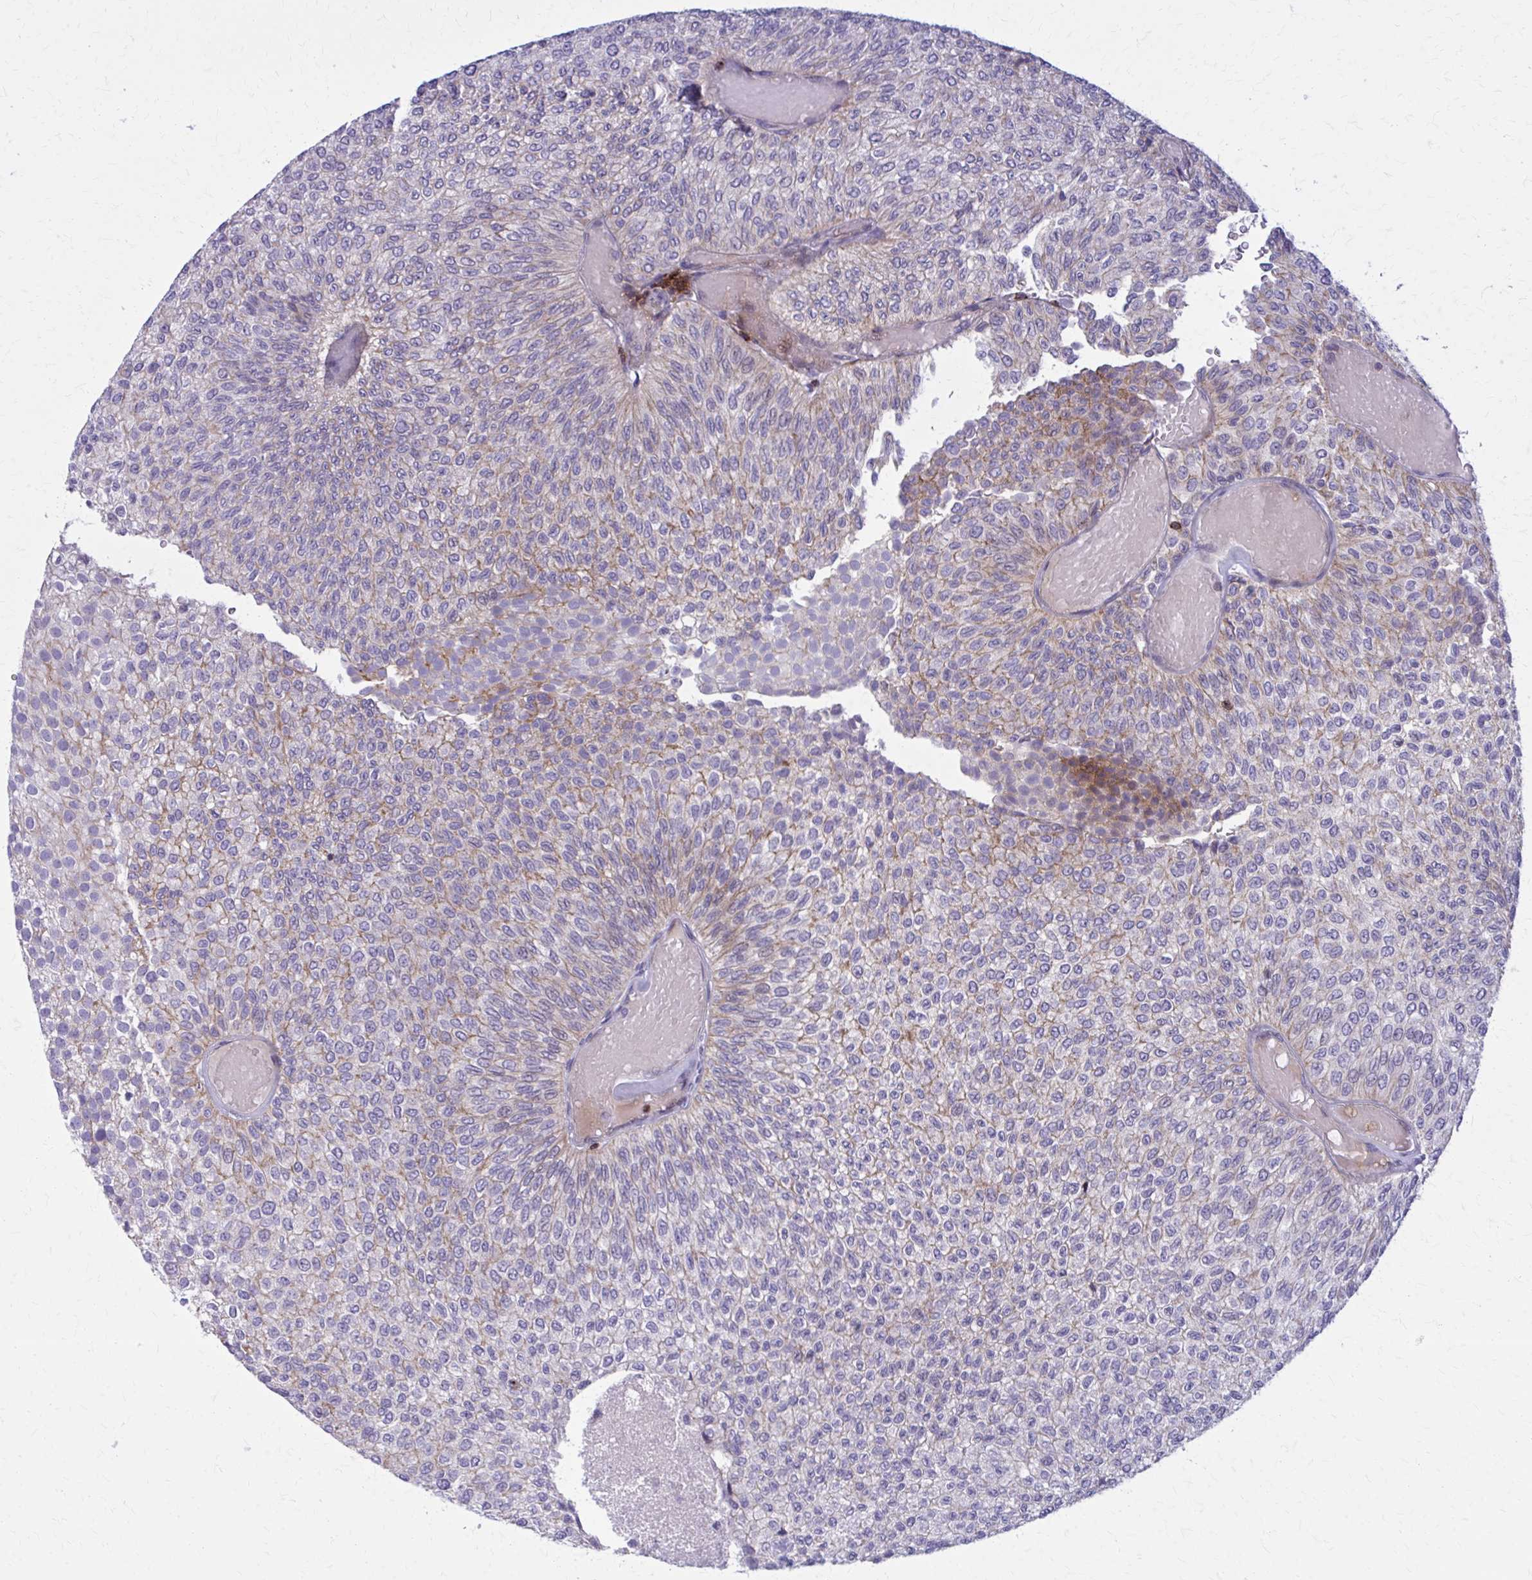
{"staining": {"intensity": "weak", "quantity": "25%-75%", "location": "cytoplasmic/membranous"}, "tissue": "urothelial cancer", "cell_type": "Tumor cells", "image_type": "cancer", "snomed": [{"axis": "morphology", "description": "Urothelial carcinoma, Low grade"}, {"axis": "topography", "description": "Urinary bladder"}], "caption": "A brown stain highlights weak cytoplasmic/membranous expression of a protein in human urothelial carcinoma (low-grade) tumor cells.", "gene": "PEDS1", "patient": {"sex": "male", "age": 78}}